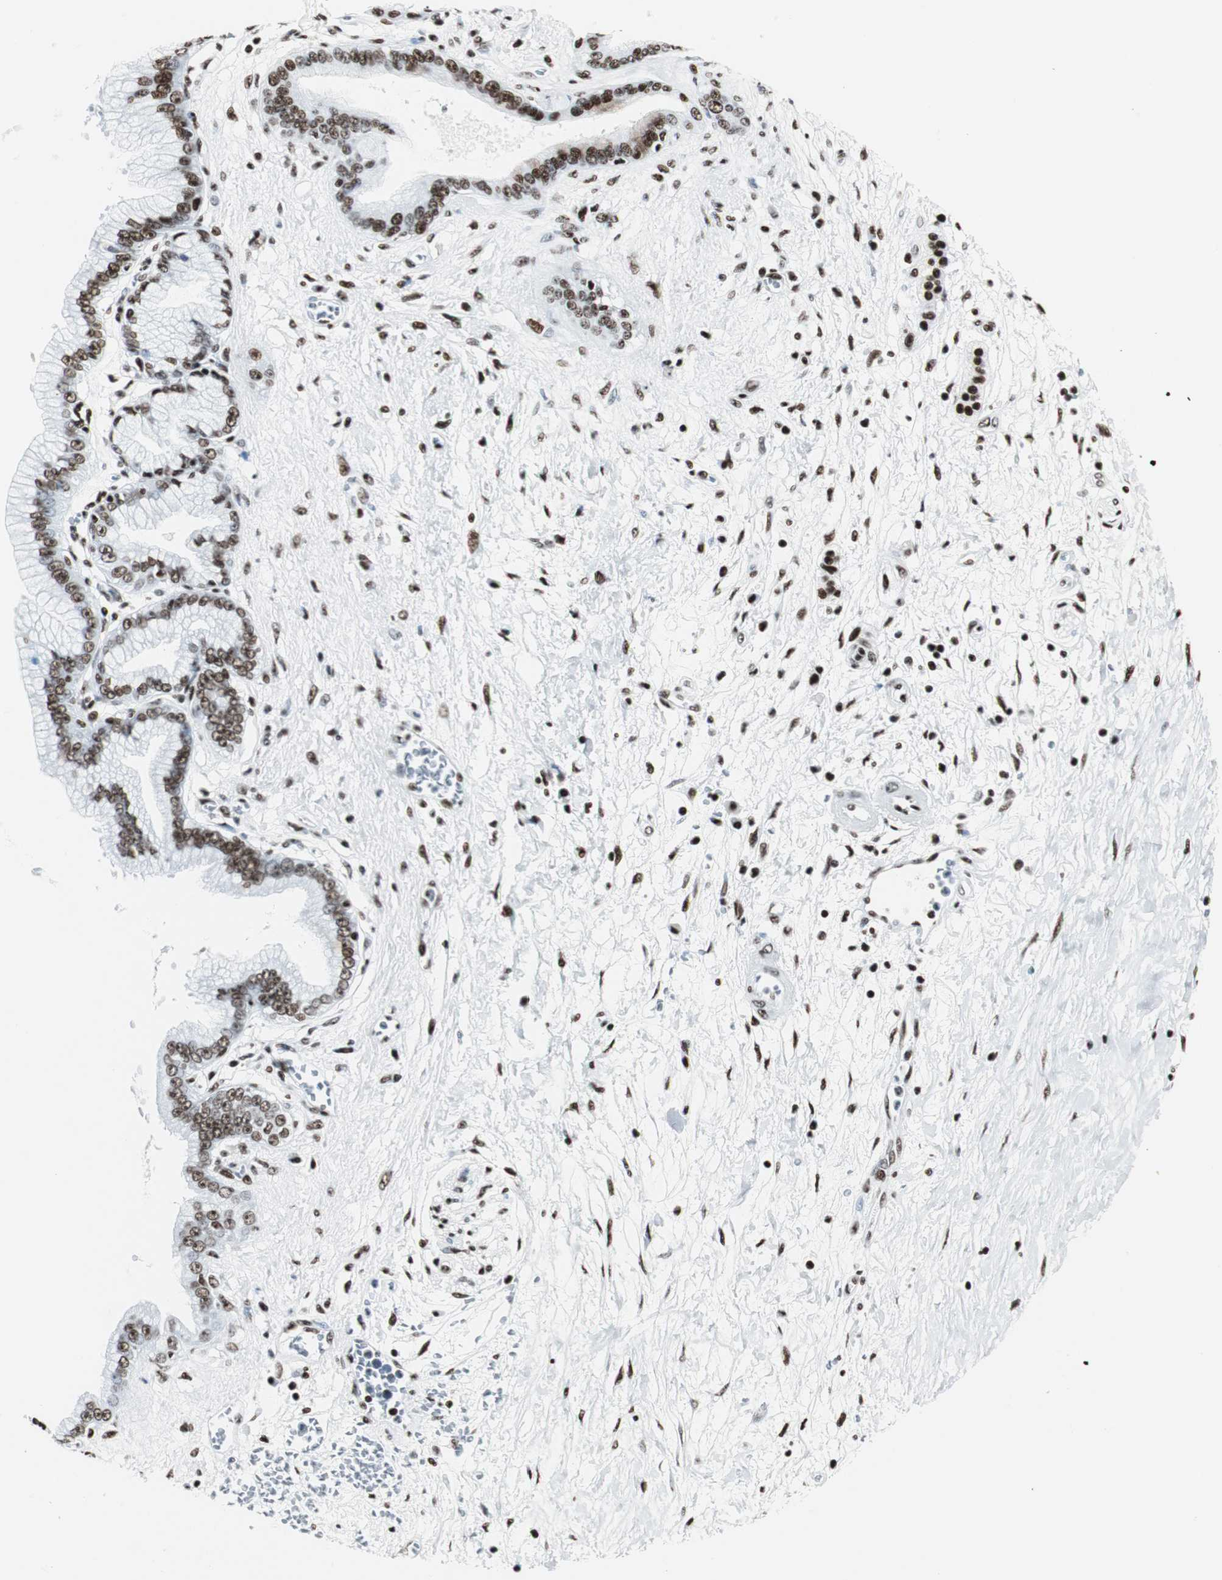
{"staining": {"intensity": "strong", "quantity": ">75%", "location": "nuclear"}, "tissue": "pancreatic cancer", "cell_type": "Tumor cells", "image_type": "cancer", "snomed": [{"axis": "morphology", "description": "Adenocarcinoma, NOS"}, {"axis": "topography", "description": "Pancreas"}], "caption": "High-power microscopy captured an immunohistochemistry (IHC) micrograph of adenocarcinoma (pancreatic), revealing strong nuclear expression in approximately >75% of tumor cells.", "gene": "NCL", "patient": {"sex": "male", "age": 59}}